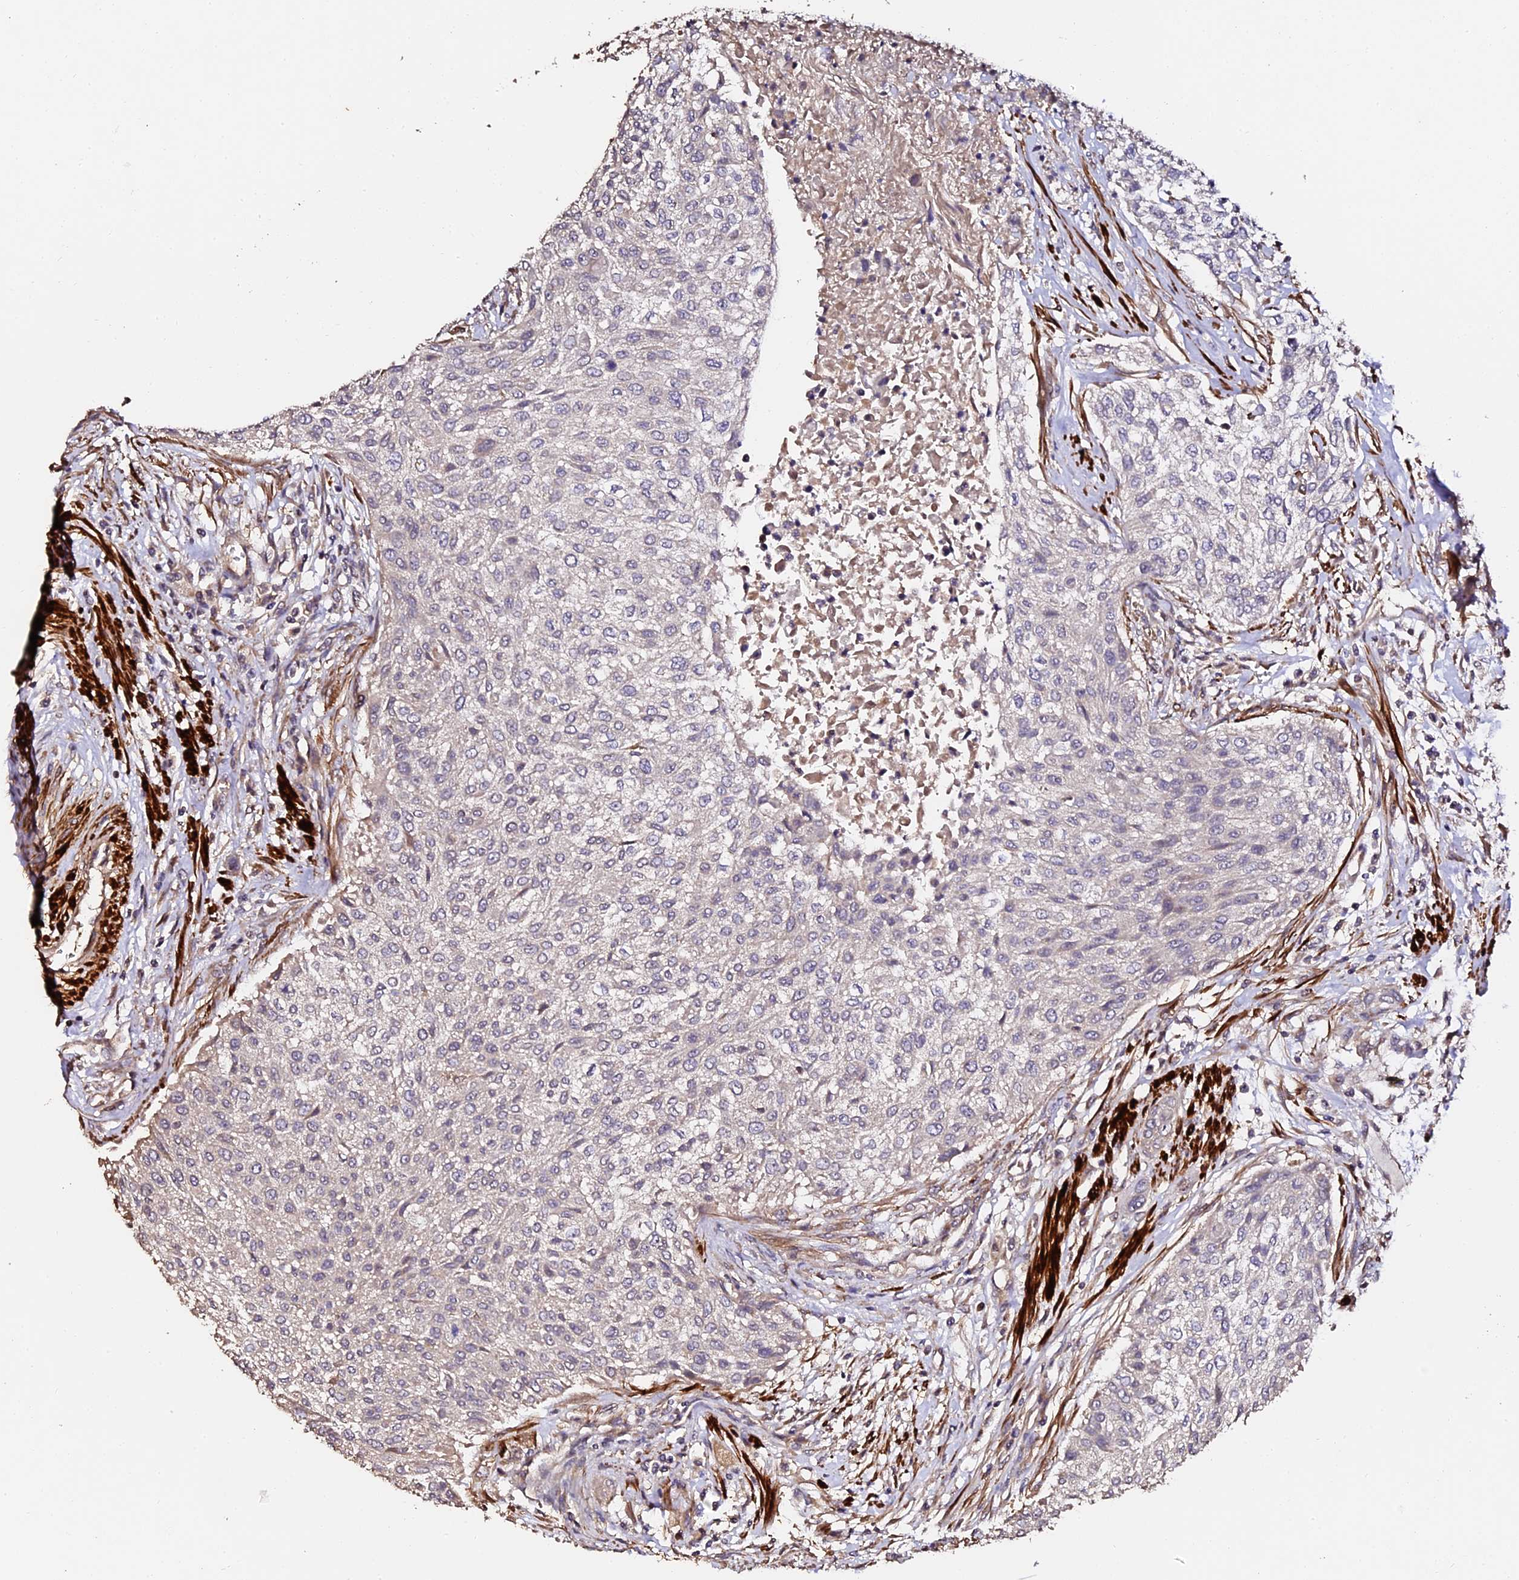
{"staining": {"intensity": "negative", "quantity": "none", "location": "none"}, "tissue": "urothelial cancer", "cell_type": "Tumor cells", "image_type": "cancer", "snomed": [{"axis": "morphology", "description": "Normal tissue, NOS"}, {"axis": "morphology", "description": "Urothelial carcinoma, NOS"}, {"axis": "topography", "description": "Urinary bladder"}, {"axis": "topography", "description": "Peripheral nerve tissue"}], "caption": "Urothelial cancer was stained to show a protein in brown. There is no significant expression in tumor cells. Nuclei are stained in blue.", "gene": "TDO2", "patient": {"sex": "male", "age": 35}}